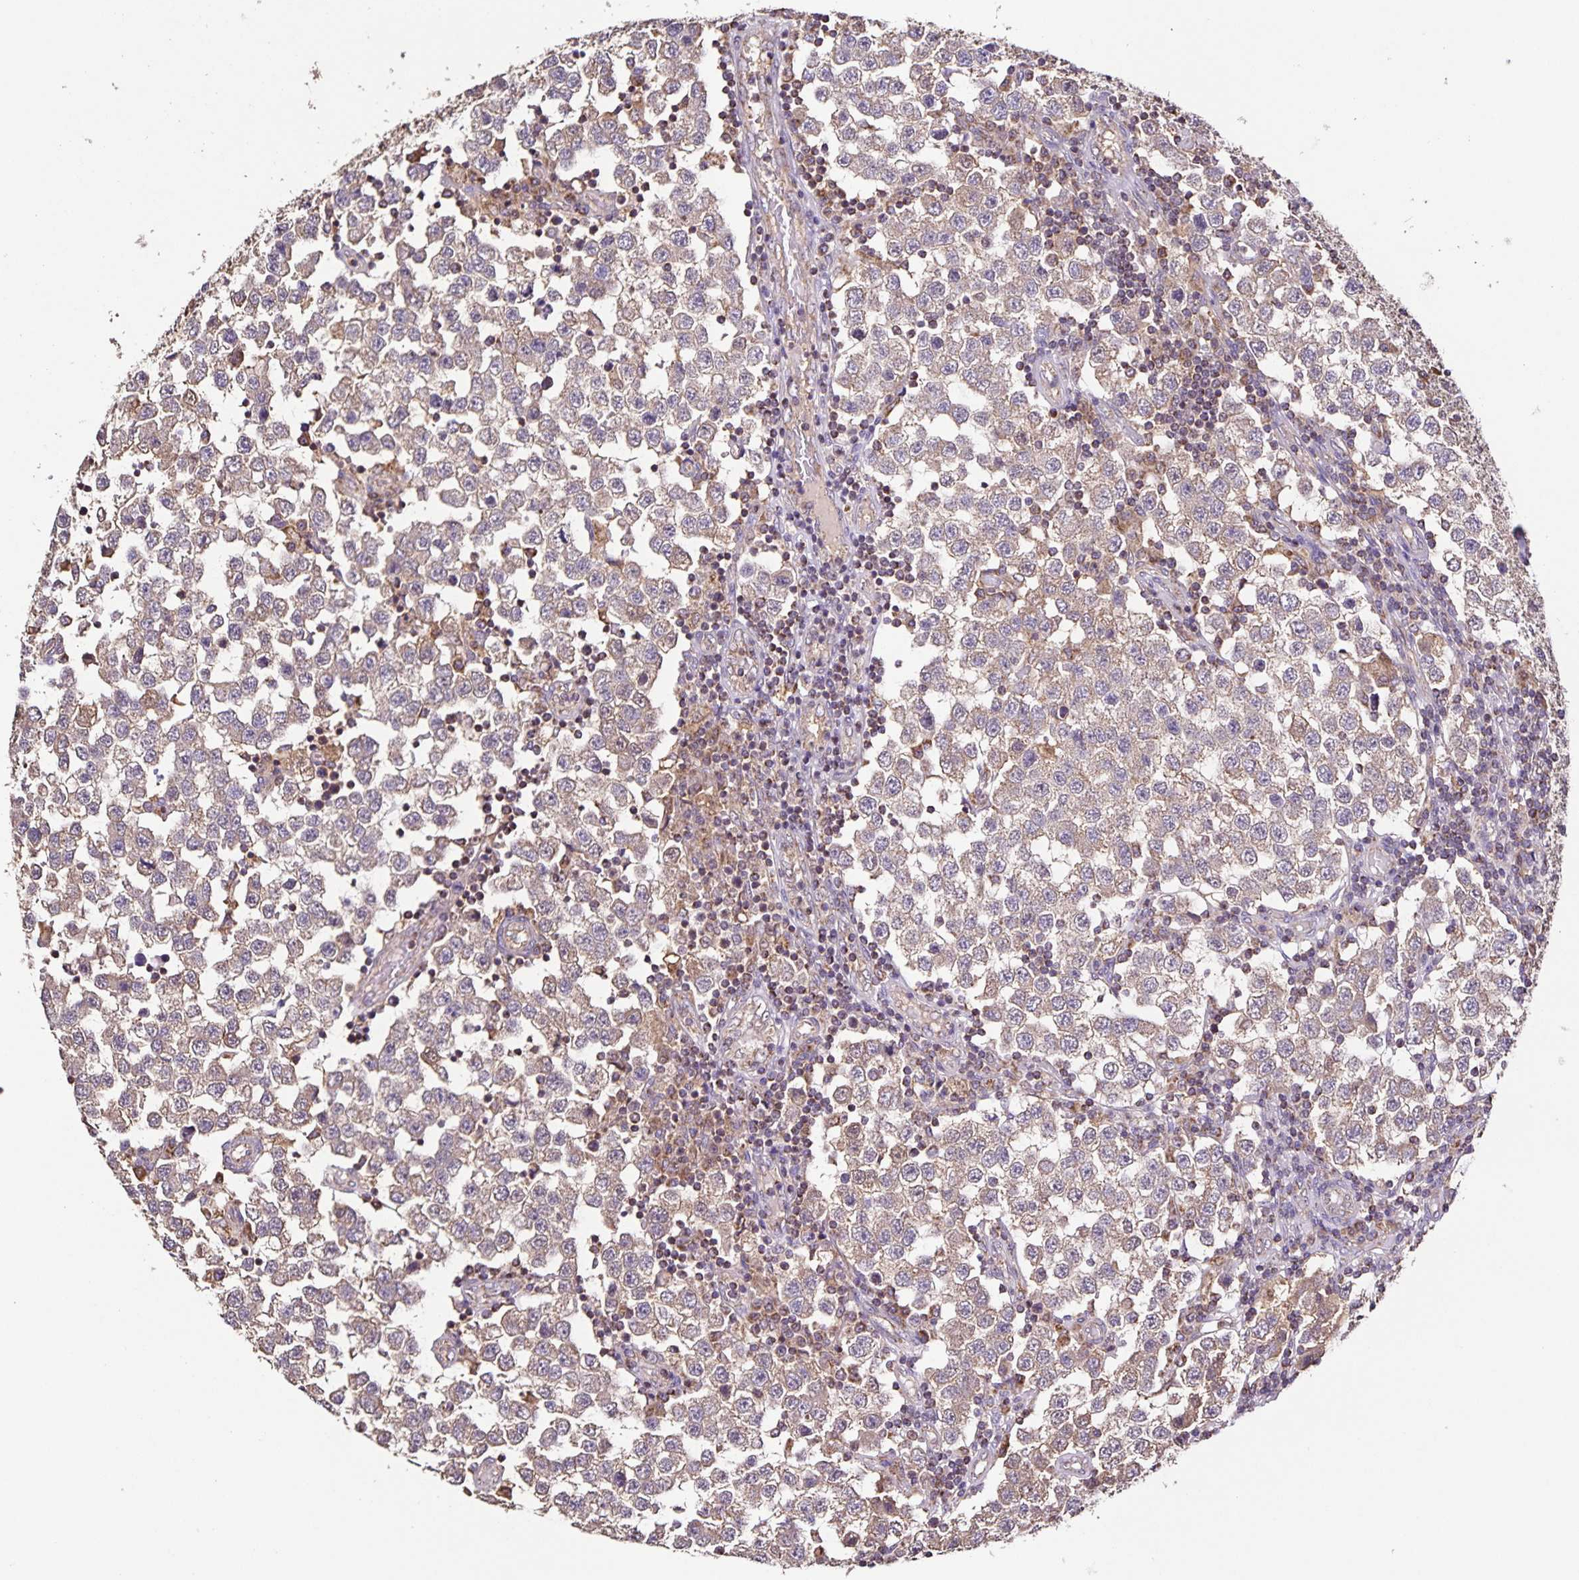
{"staining": {"intensity": "weak", "quantity": ">75%", "location": "cytoplasmic/membranous"}, "tissue": "testis cancer", "cell_type": "Tumor cells", "image_type": "cancer", "snomed": [{"axis": "morphology", "description": "Seminoma, NOS"}, {"axis": "topography", "description": "Testis"}], "caption": "Human testis seminoma stained with a protein marker demonstrates weak staining in tumor cells.", "gene": "MAN1A1", "patient": {"sex": "male", "age": 34}}